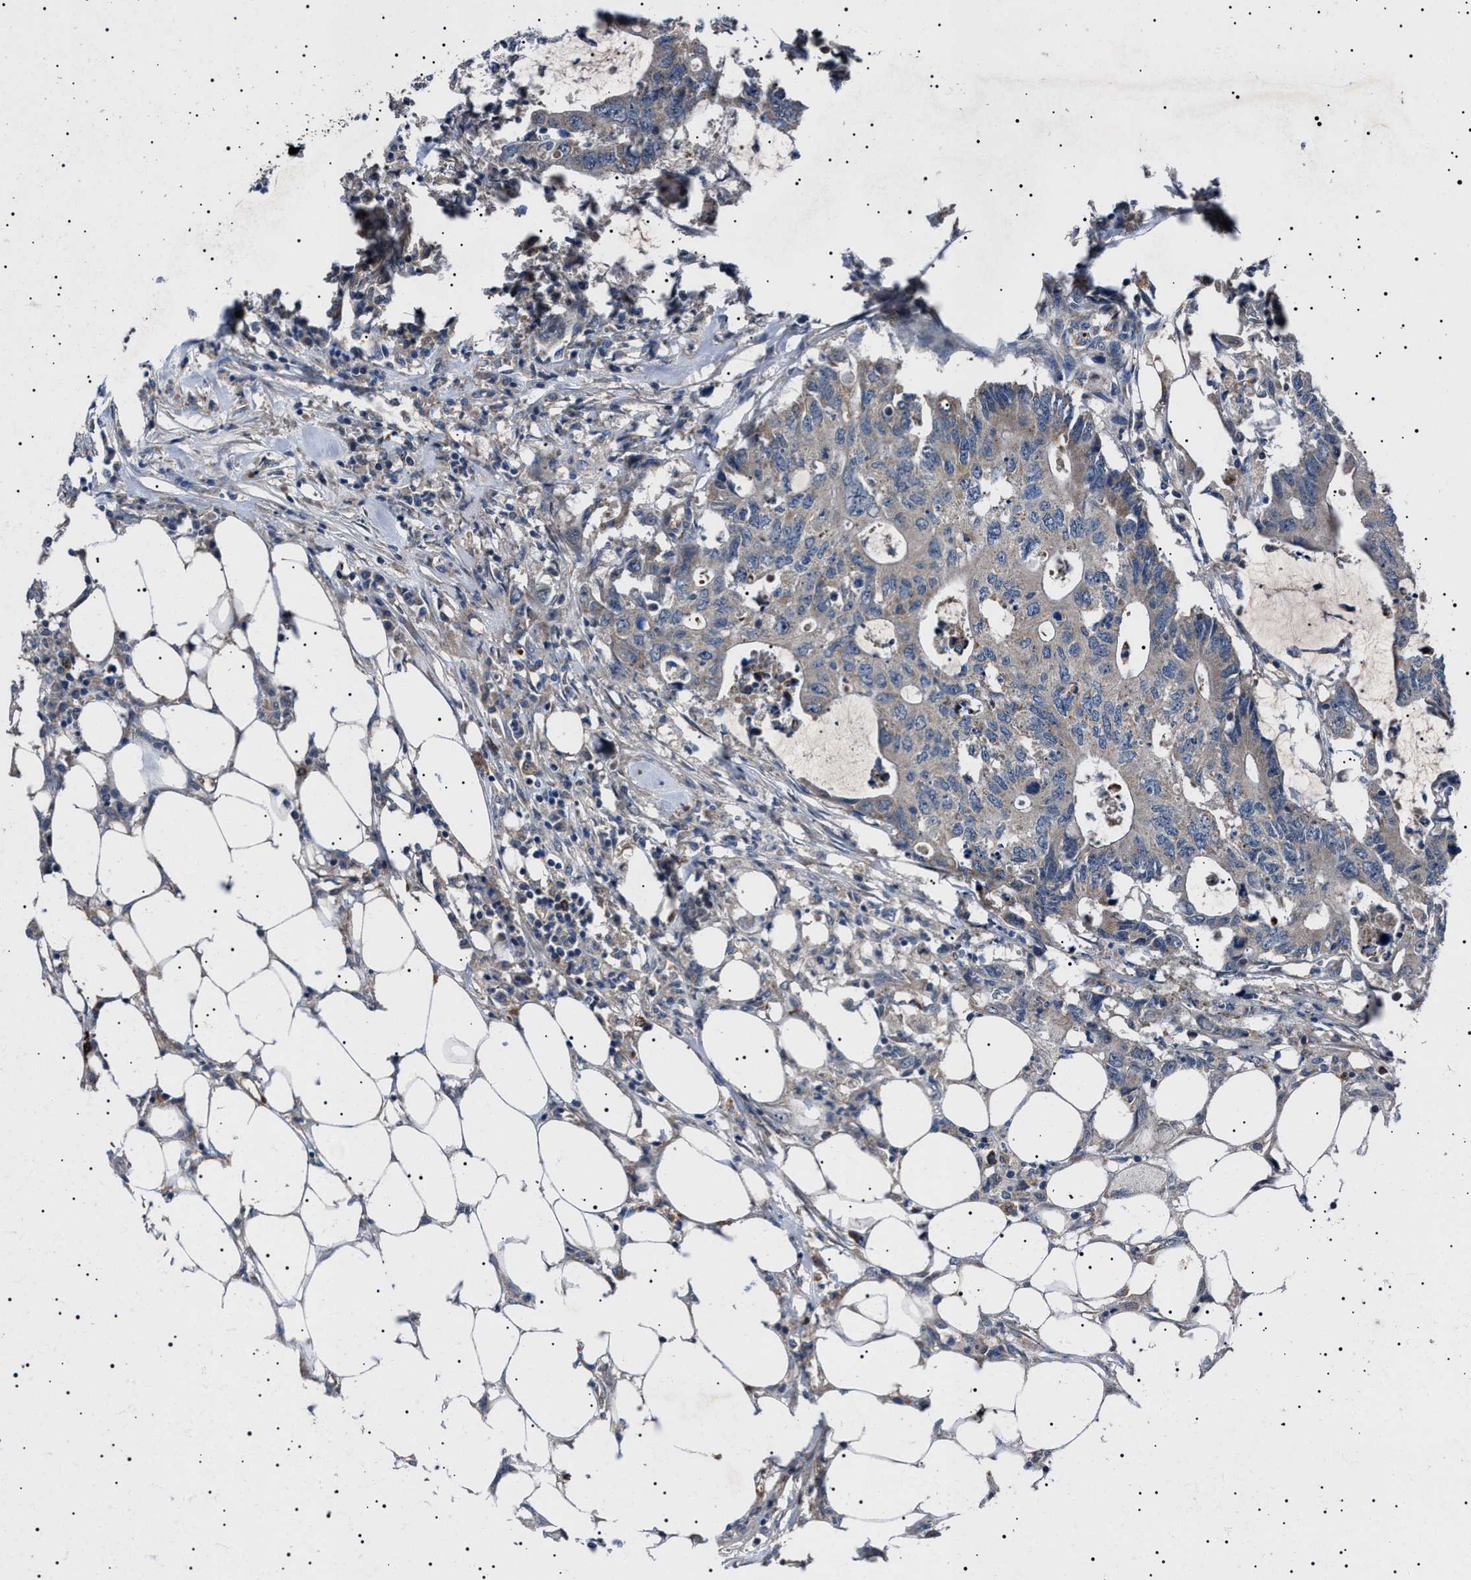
{"staining": {"intensity": "weak", "quantity": "<25%", "location": "cytoplasmic/membranous"}, "tissue": "colorectal cancer", "cell_type": "Tumor cells", "image_type": "cancer", "snomed": [{"axis": "morphology", "description": "Adenocarcinoma, NOS"}, {"axis": "topography", "description": "Colon"}], "caption": "There is no significant staining in tumor cells of colorectal cancer (adenocarcinoma).", "gene": "PTRH1", "patient": {"sex": "male", "age": 71}}